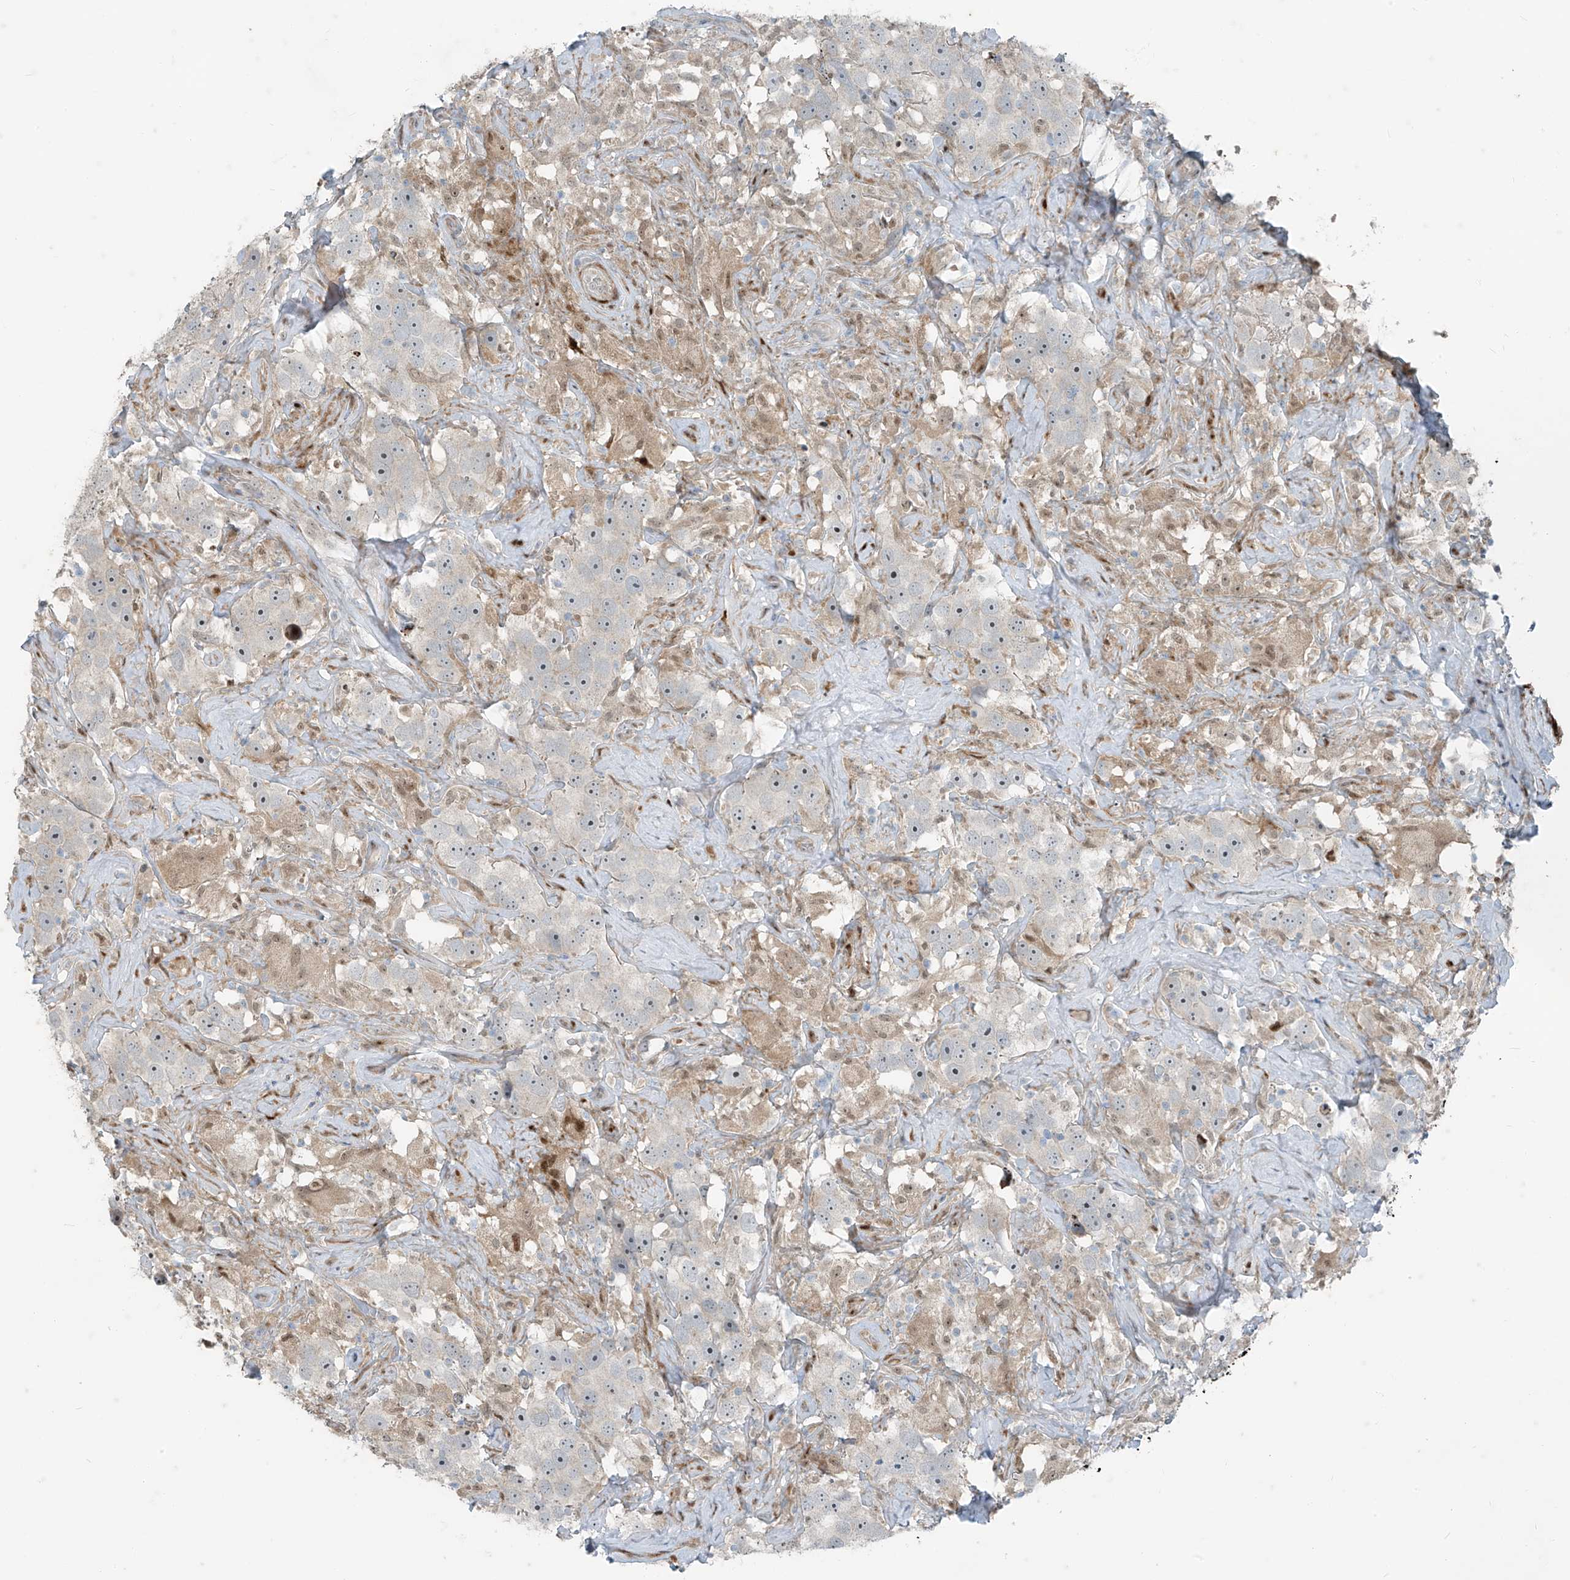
{"staining": {"intensity": "moderate", "quantity": "<25%", "location": "nuclear"}, "tissue": "testis cancer", "cell_type": "Tumor cells", "image_type": "cancer", "snomed": [{"axis": "morphology", "description": "Seminoma, NOS"}, {"axis": "topography", "description": "Testis"}], "caption": "Protein expression analysis of human testis cancer reveals moderate nuclear staining in about <25% of tumor cells.", "gene": "PPCS", "patient": {"sex": "male", "age": 49}}